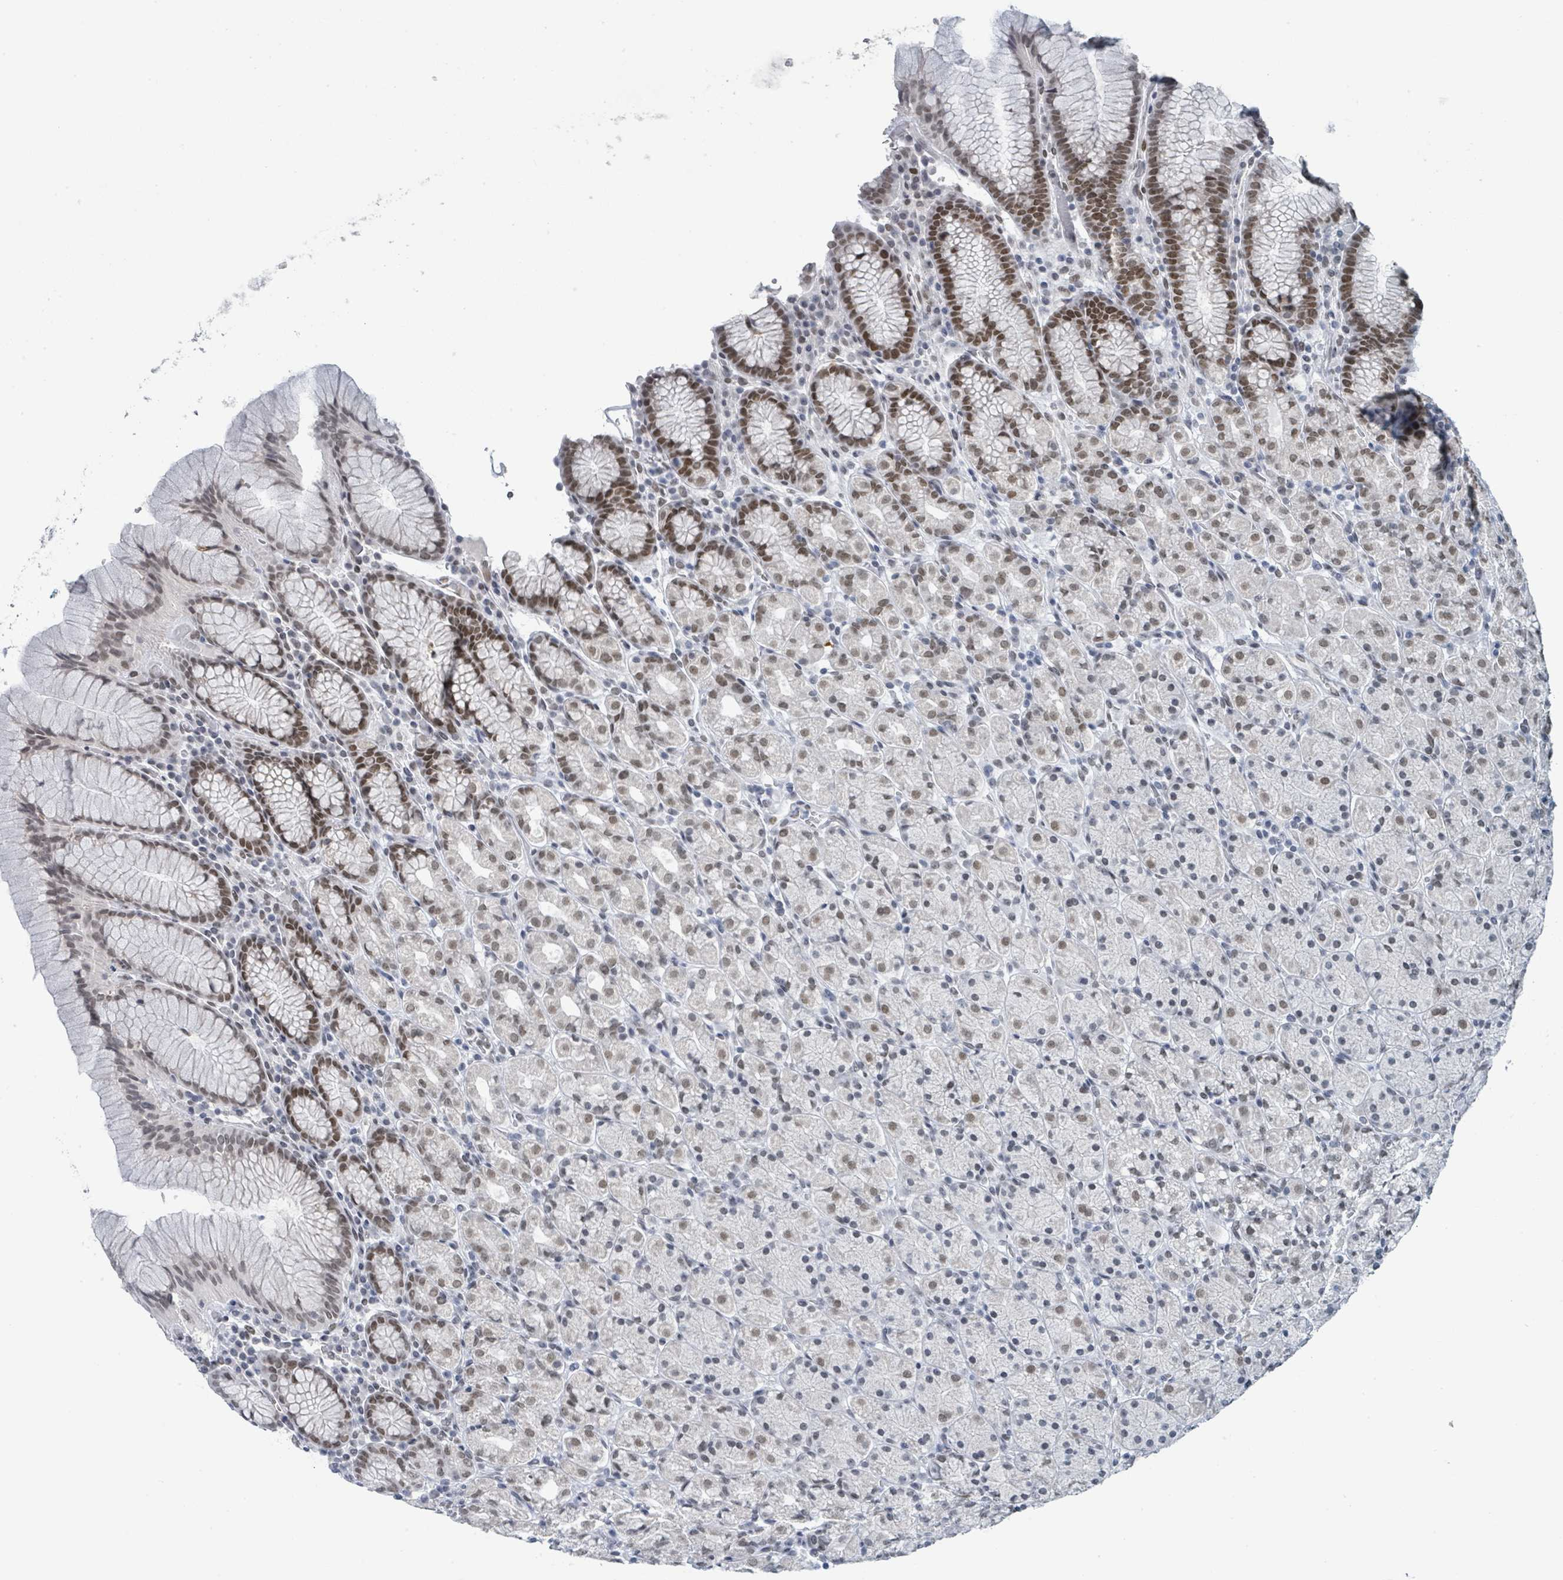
{"staining": {"intensity": "moderate", "quantity": "25%-75%", "location": "nuclear"}, "tissue": "stomach", "cell_type": "Glandular cells", "image_type": "normal", "snomed": [{"axis": "morphology", "description": "Normal tissue, NOS"}, {"axis": "topography", "description": "Stomach, upper"}, {"axis": "topography", "description": "Stomach"}], "caption": "Immunohistochemical staining of benign stomach exhibits 25%-75% levels of moderate nuclear protein positivity in approximately 25%-75% of glandular cells. (Brightfield microscopy of DAB IHC at high magnification).", "gene": "EHMT2", "patient": {"sex": "male", "age": 62}}